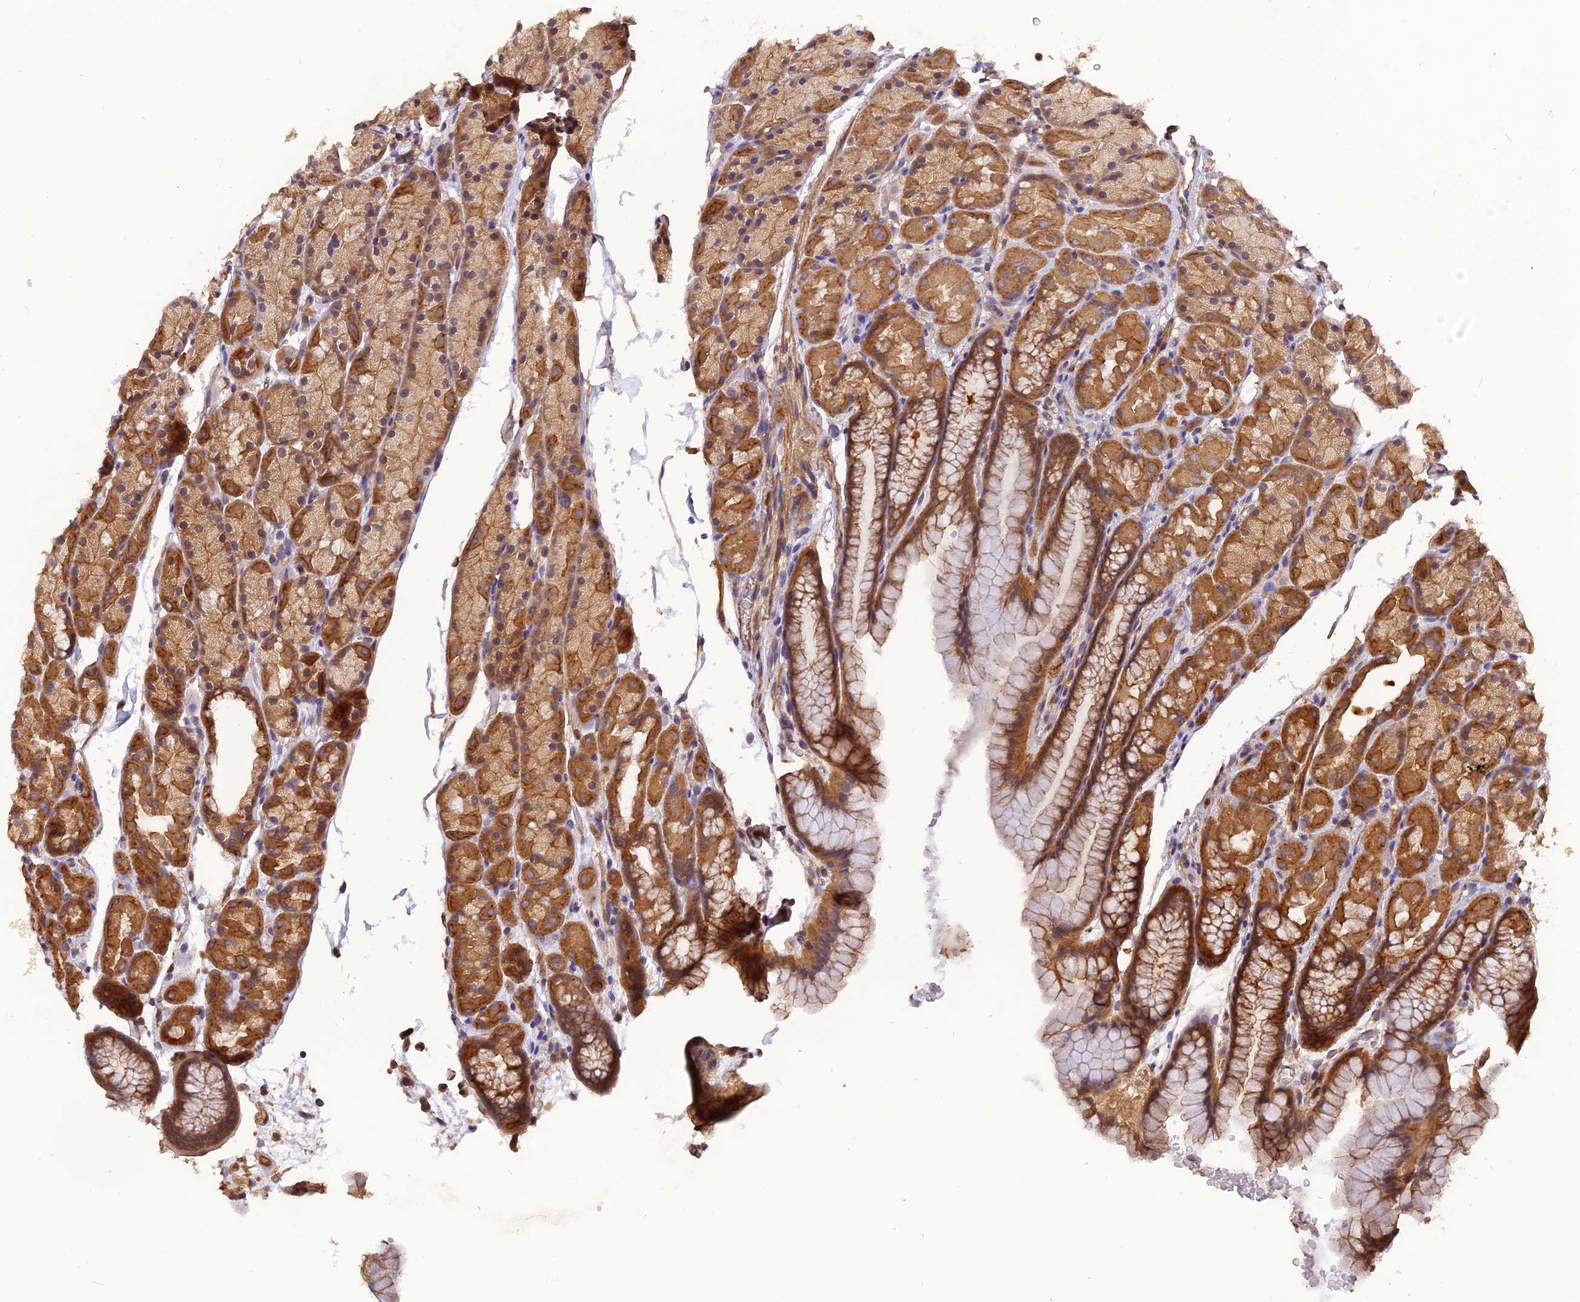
{"staining": {"intensity": "moderate", "quantity": ">75%", "location": "cytoplasmic/membranous"}, "tissue": "stomach", "cell_type": "Glandular cells", "image_type": "normal", "snomed": [{"axis": "morphology", "description": "Normal tissue, NOS"}, {"axis": "topography", "description": "Stomach, upper"}, {"axis": "topography", "description": "Stomach"}], "caption": "About >75% of glandular cells in unremarkable stomach reveal moderate cytoplasmic/membranous protein expression as visualized by brown immunohistochemical staining.", "gene": "STOML1", "patient": {"sex": "male", "age": 47}}